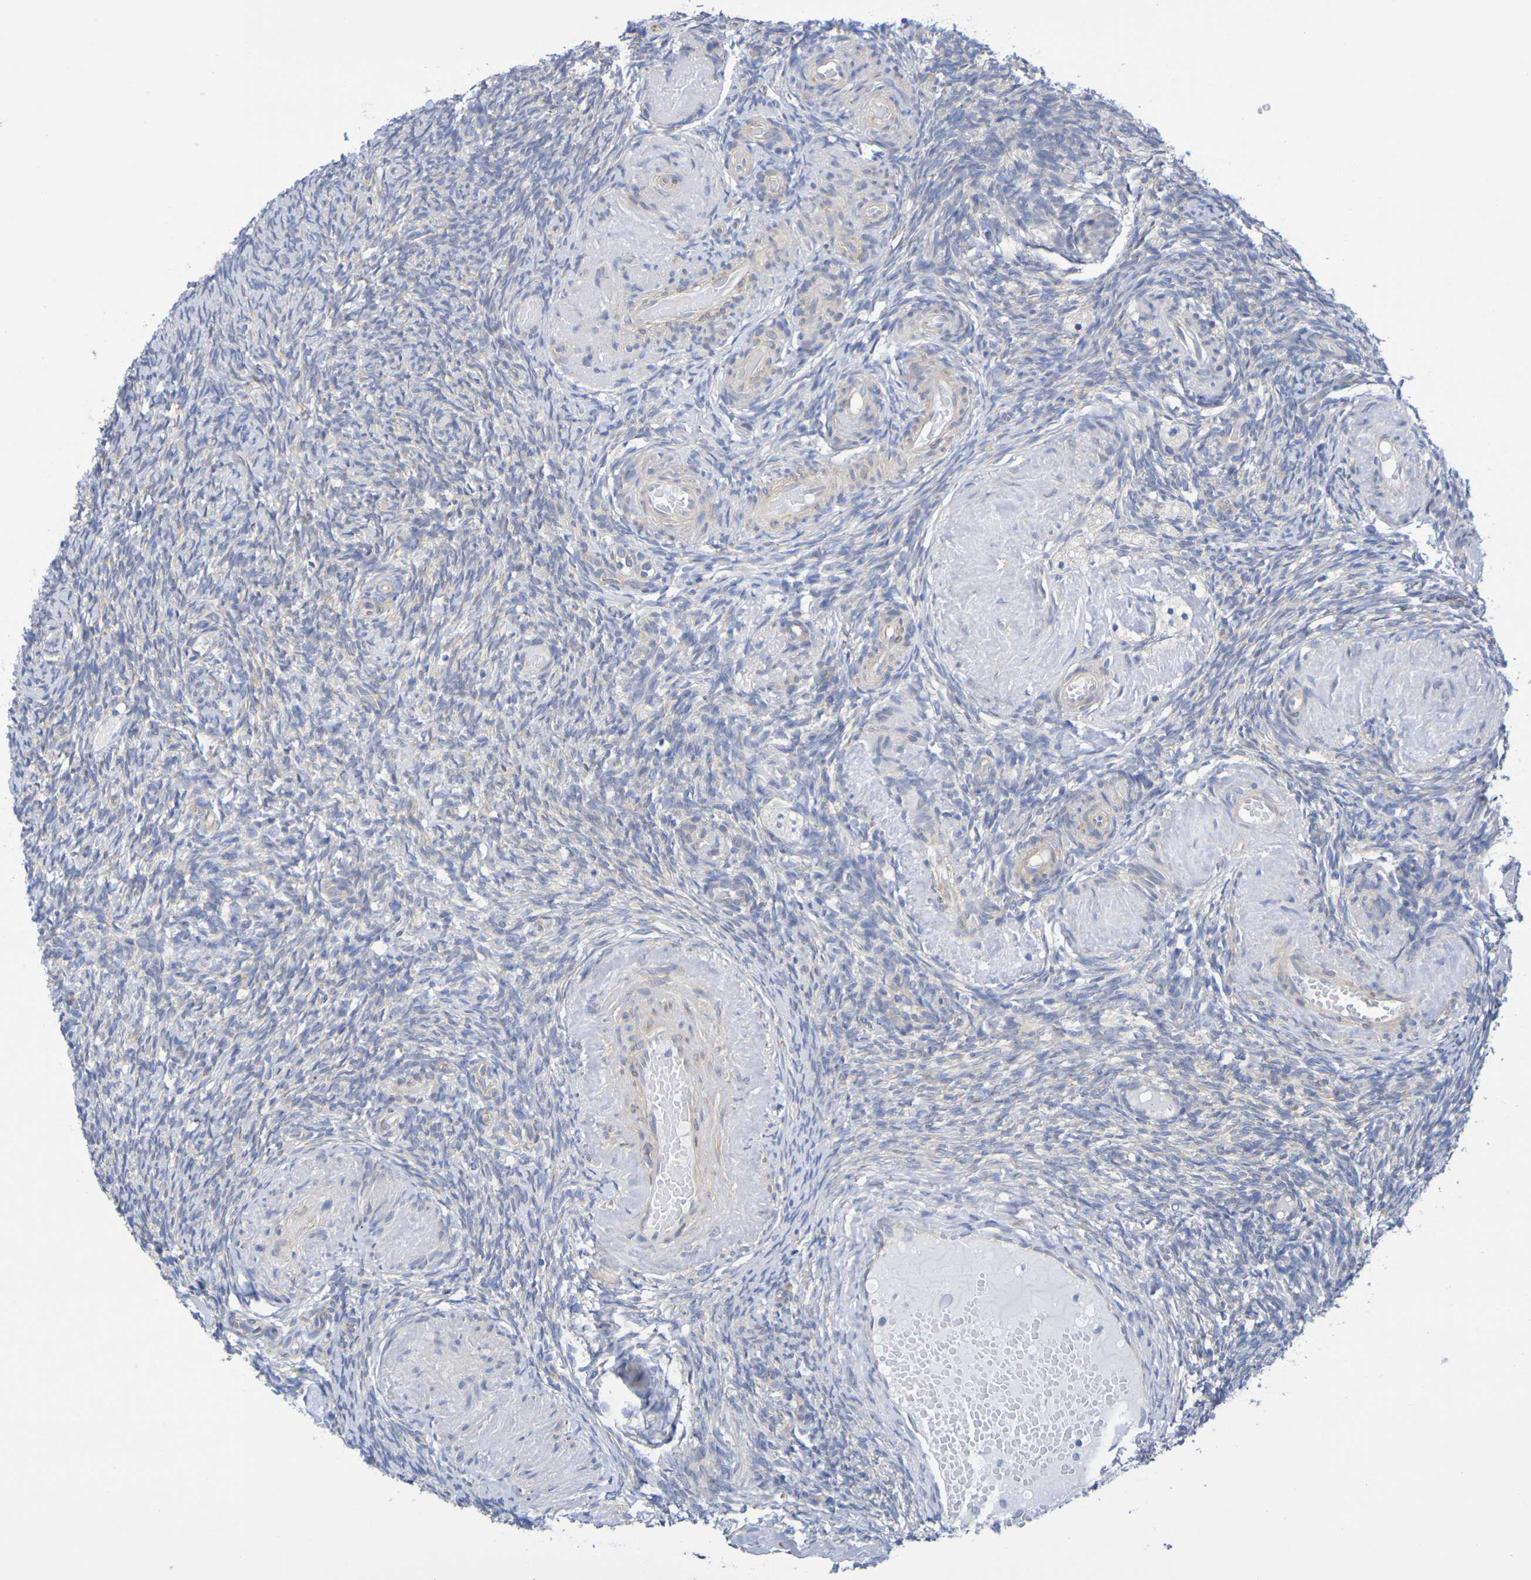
{"staining": {"intensity": "moderate", "quantity": "<25%", "location": "cytoplasmic/membranous"}, "tissue": "ovary", "cell_type": "Ovarian stroma cells", "image_type": "normal", "snomed": [{"axis": "morphology", "description": "Normal tissue, NOS"}, {"axis": "topography", "description": "Ovary"}], "caption": "Immunohistochemistry (IHC) (DAB) staining of unremarkable ovary shows moderate cytoplasmic/membranous protein staining in approximately <25% of ovarian stroma cells.", "gene": "TMCC3", "patient": {"sex": "female", "age": 60}}